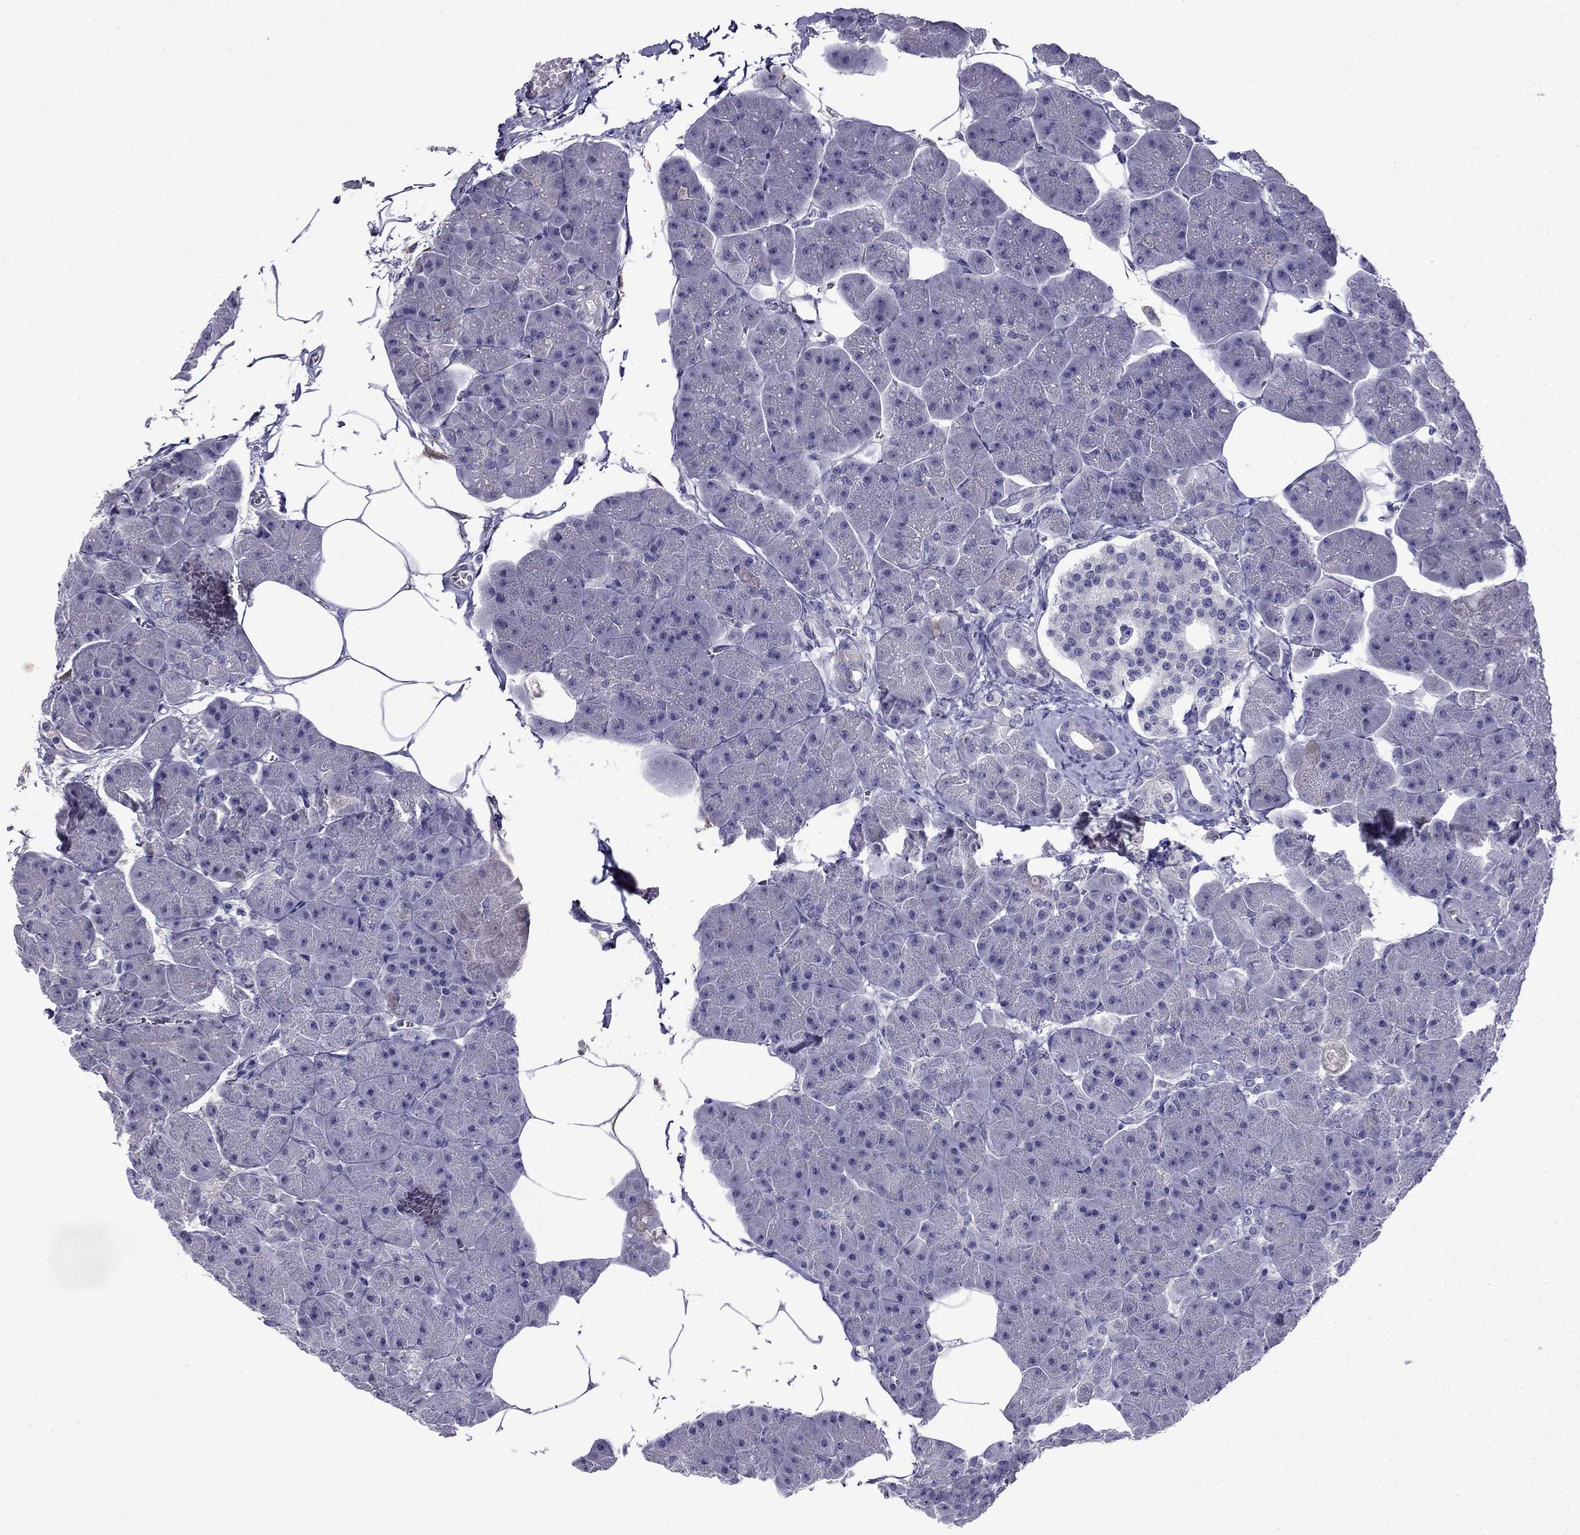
{"staining": {"intensity": "negative", "quantity": "none", "location": "none"}, "tissue": "pancreas", "cell_type": "Exocrine glandular cells", "image_type": "normal", "snomed": [{"axis": "morphology", "description": "Normal tissue, NOS"}, {"axis": "topography", "description": "Adipose tissue"}, {"axis": "topography", "description": "Pancreas"}, {"axis": "topography", "description": "Peripheral nerve tissue"}], "caption": "DAB immunohistochemical staining of unremarkable human pancreas displays no significant expression in exocrine glandular cells. (Immunohistochemistry (ihc), brightfield microscopy, high magnification).", "gene": "PI16", "patient": {"sex": "female", "age": 58}}